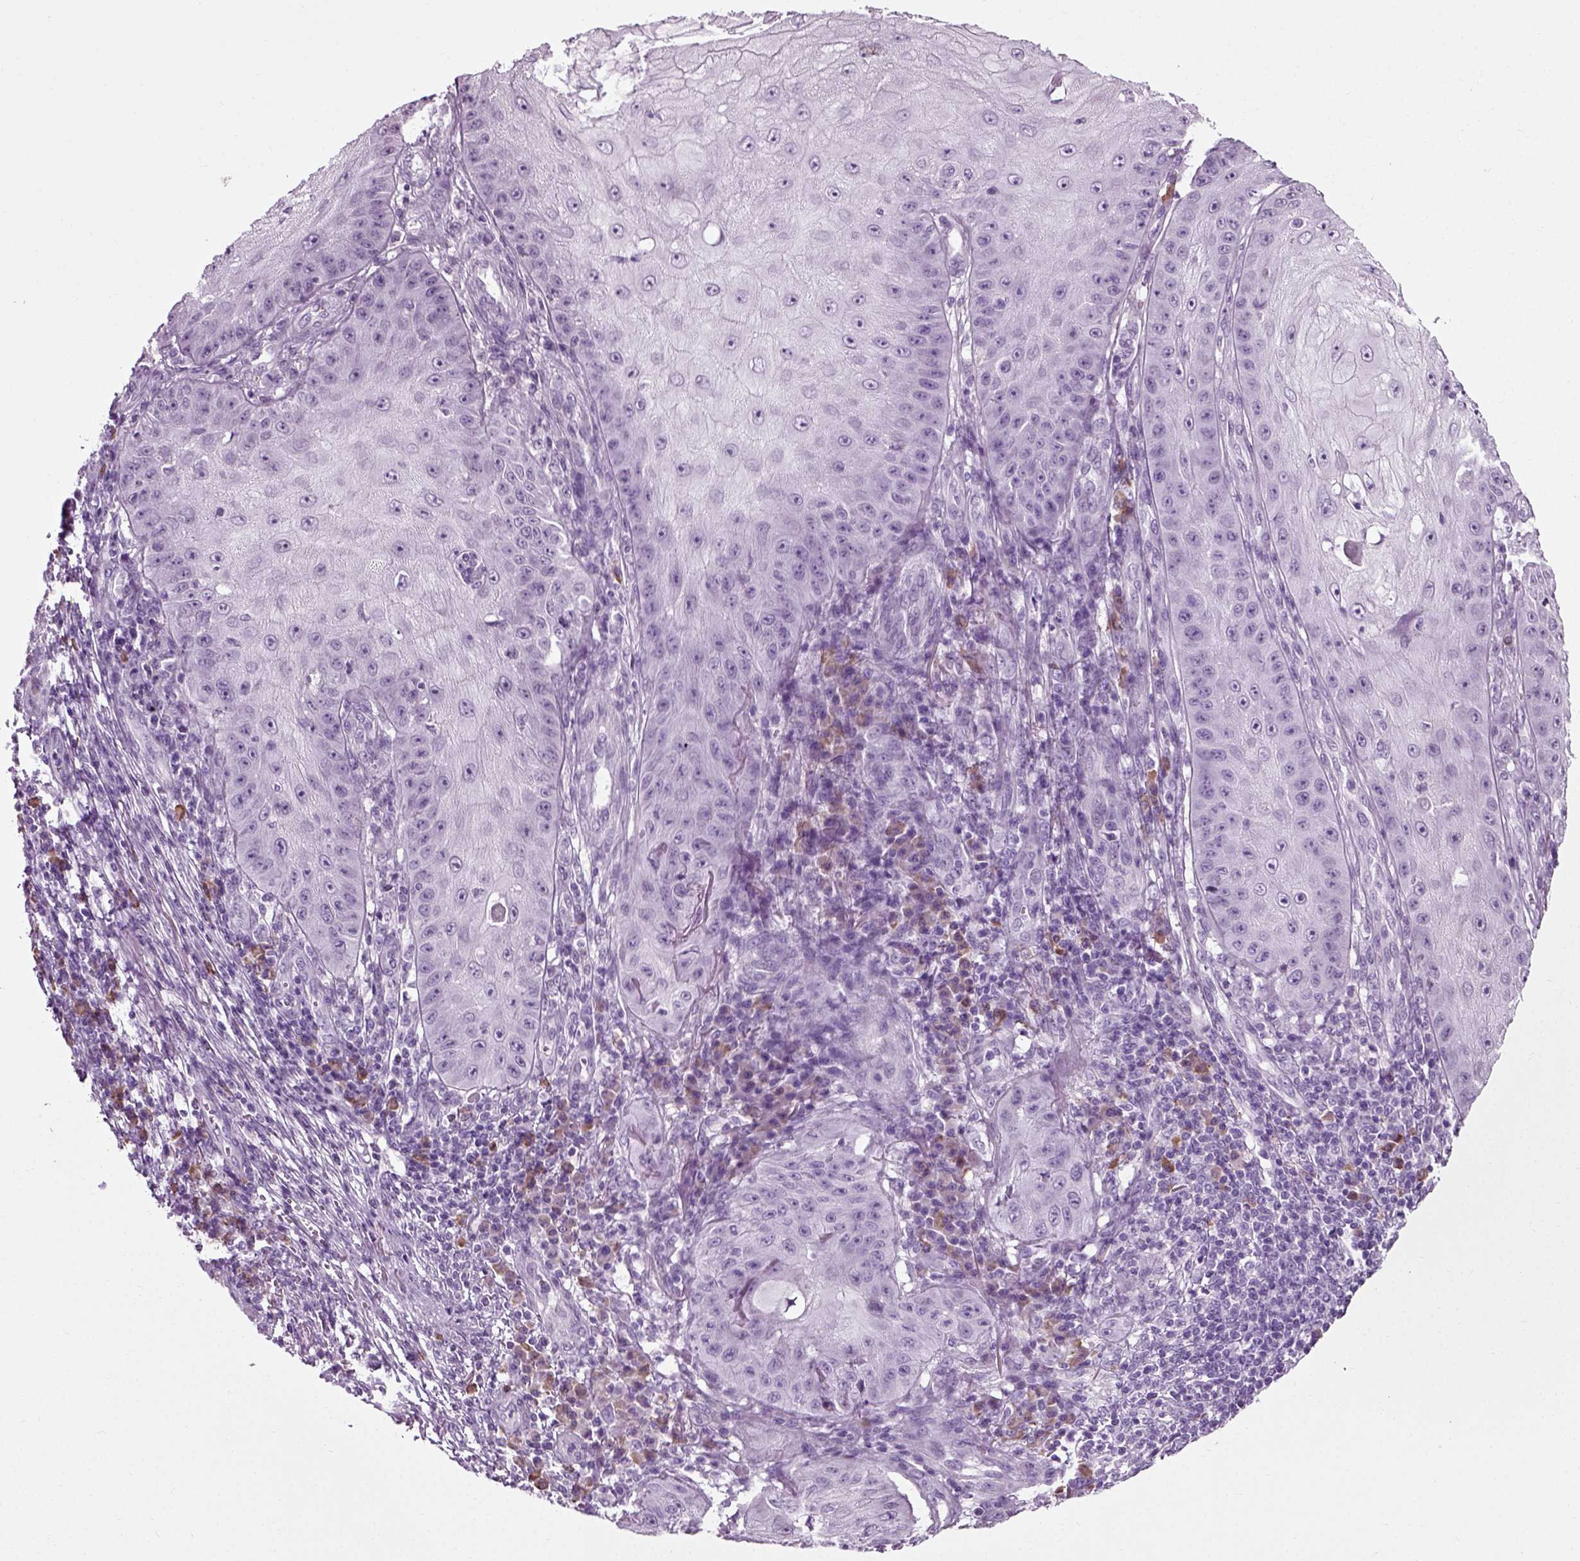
{"staining": {"intensity": "negative", "quantity": "none", "location": "none"}, "tissue": "skin cancer", "cell_type": "Tumor cells", "image_type": "cancer", "snomed": [{"axis": "morphology", "description": "Squamous cell carcinoma, NOS"}, {"axis": "topography", "description": "Skin"}], "caption": "An image of skin cancer (squamous cell carcinoma) stained for a protein exhibits no brown staining in tumor cells. (DAB (3,3'-diaminobenzidine) IHC, high magnification).", "gene": "SLC26A8", "patient": {"sex": "male", "age": 70}}